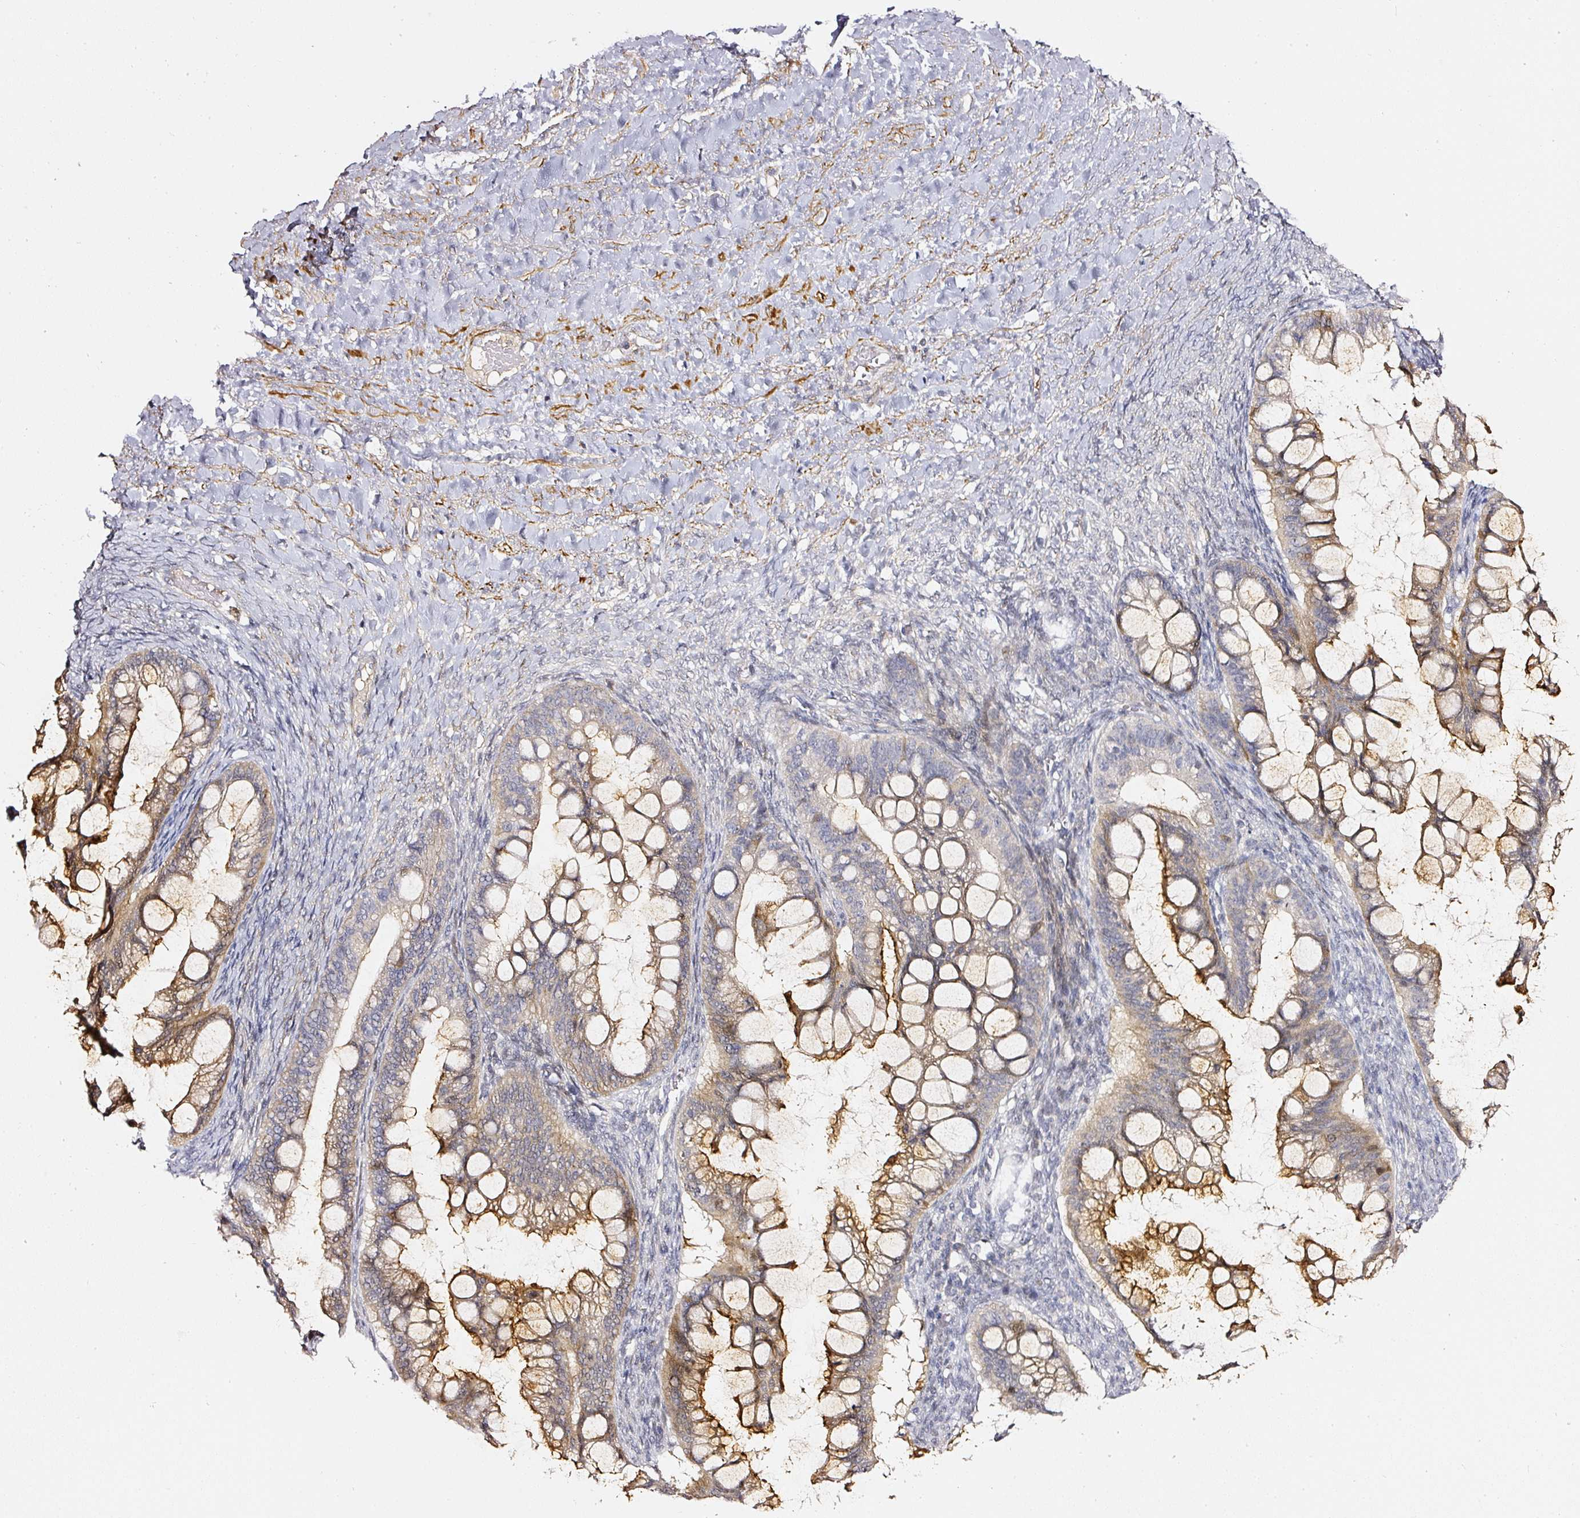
{"staining": {"intensity": "moderate", "quantity": "25%-75%", "location": "cytoplasmic/membranous"}, "tissue": "ovarian cancer", "cell_type": "Tumor cells", "image_type": "cancer", "snomed": [{"axis": "morphology", "description": "Cystadenocarcinoma, mucinous, NOS"}, {"axis": "topography", "description": "Ovary"}], "caption": "High-power microscopy captured an immunohistochemistry photomicrograph of ovarian cancer, revealing moderate cytoplasmic/membranous positivity in approximately 25%-75% of tumor cells. Ihc stains the protein of interest in brown and the nuclei are stained blue.", "gene": "TOGARAM1", "patient": {"sex": "female", "age": 73}}